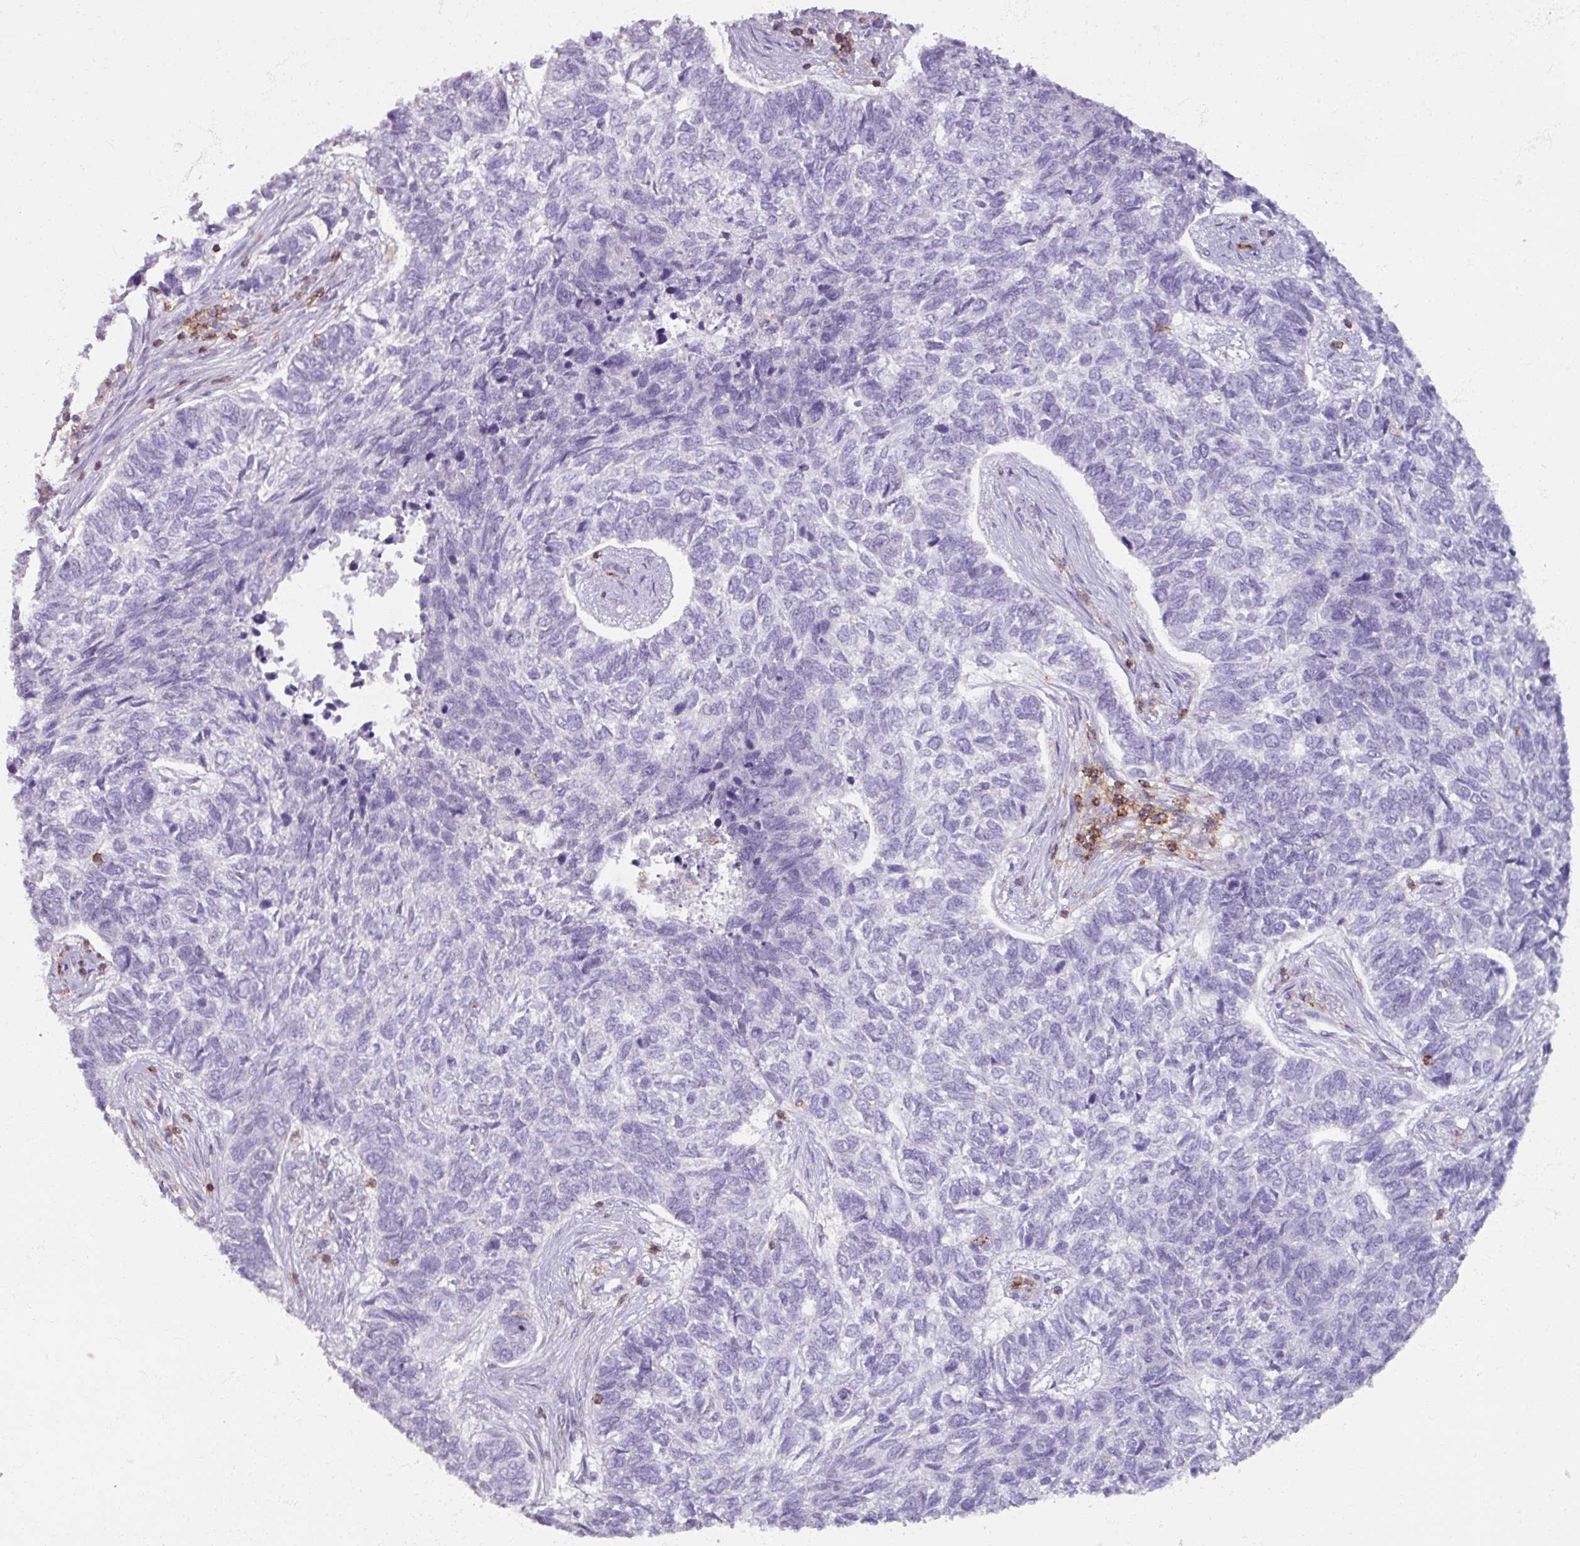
{"staining": {"intensity": "negative", "quantity": "none", "location": "none"}, "tissue": "skin cancer", "cell_type": "Tumor cells", "image_type": "cancer", "snomed": [{"axis": "morphology", "description": "Basal cell carcinoma"}, {"axis": "topography", "description": "Skin"}], "caption": "Immunohistochemistry photomicrograph of skin cancer (basal cell carcinoma) stained for a protein (brown), which demonstrates no staining in tumor cells.", "gene": "PTPRC", "patient": {"sex": "female", "age": 65}}